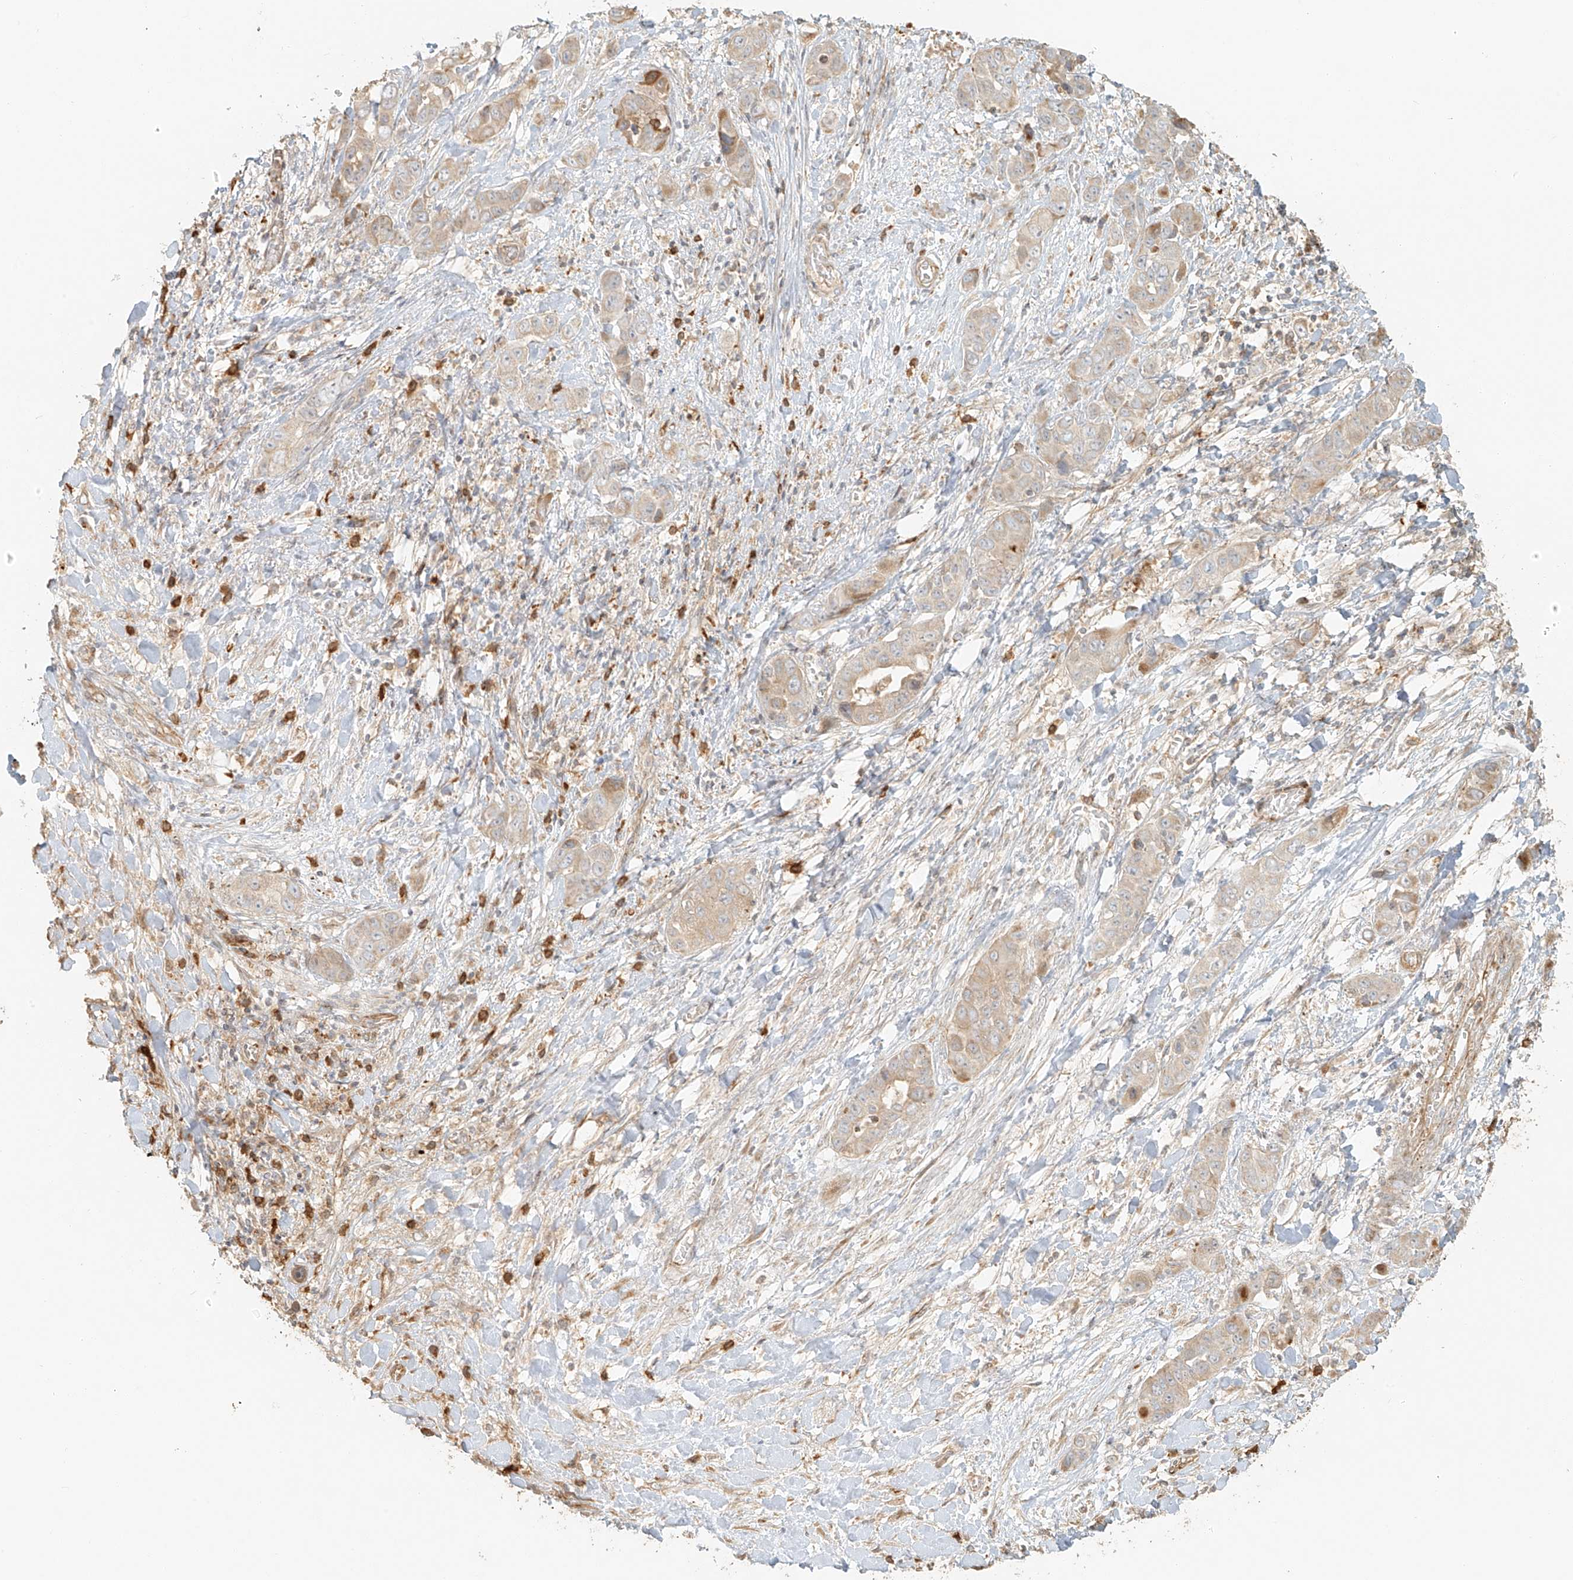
{"staining": {"intensity": "weak", "quantity": "<25%", "location": "cytoplasmic/membranous"}, "tissue": "liver cancer", "cell_type": "Tumor cells", "image_type": "cancer", "snomed": [{"axis": "morphology", "description": "Cholangiocarcinoma"}, {"axis": "topography", "description": "Liver"}], "caption": "A micrograph of human cholangiocarcinoma (liver) is negative for staining in tumor cells. (DAB (3,3'-diaminobenzidine) immunohistochemistry (IHC) with hematoxylin counter stain).", "gene": "MIPEP", "patient": {"sex": "female", "age": 52}}